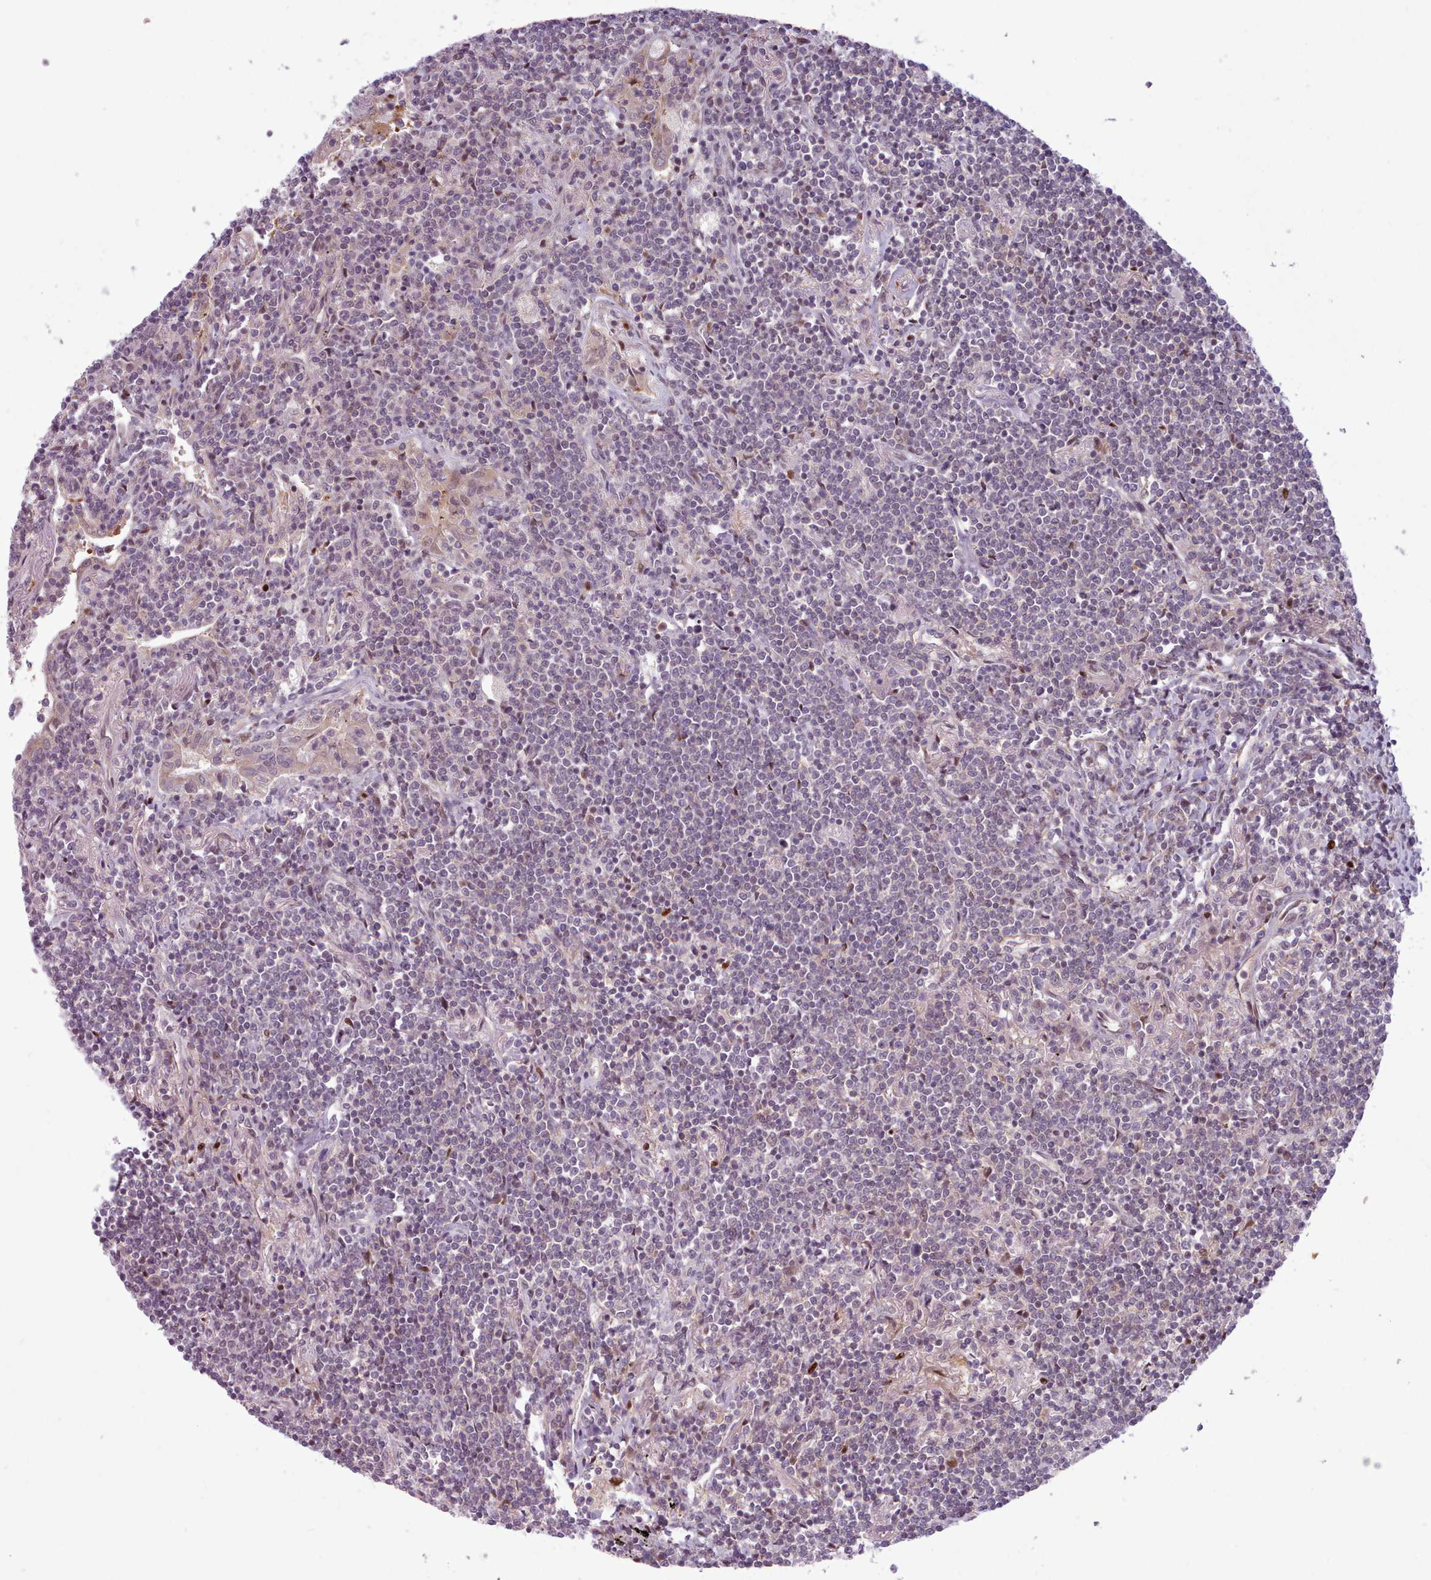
{"staining": {"intensity": "negative", "quantity": "none", "location": "none"}, "tissue": "lymphoma", "cell_type": "Tumor cells", "image_type": "cancer", "snomed": [{"axis": "morphology", "description": "Malignant lymphoma, non-Hodgkin's type, Low grade"}, {"axis": "topography", "description": "Lung"}], "caption": "Histopathology image shows no significant protein staining in tumor cells of low-grade malignant lymphoma, non-Hodgkin's type. (DAB IHC, high magnification).", "gene": "KBTBD7", "patient": {"sex": "female", "age": 71}}